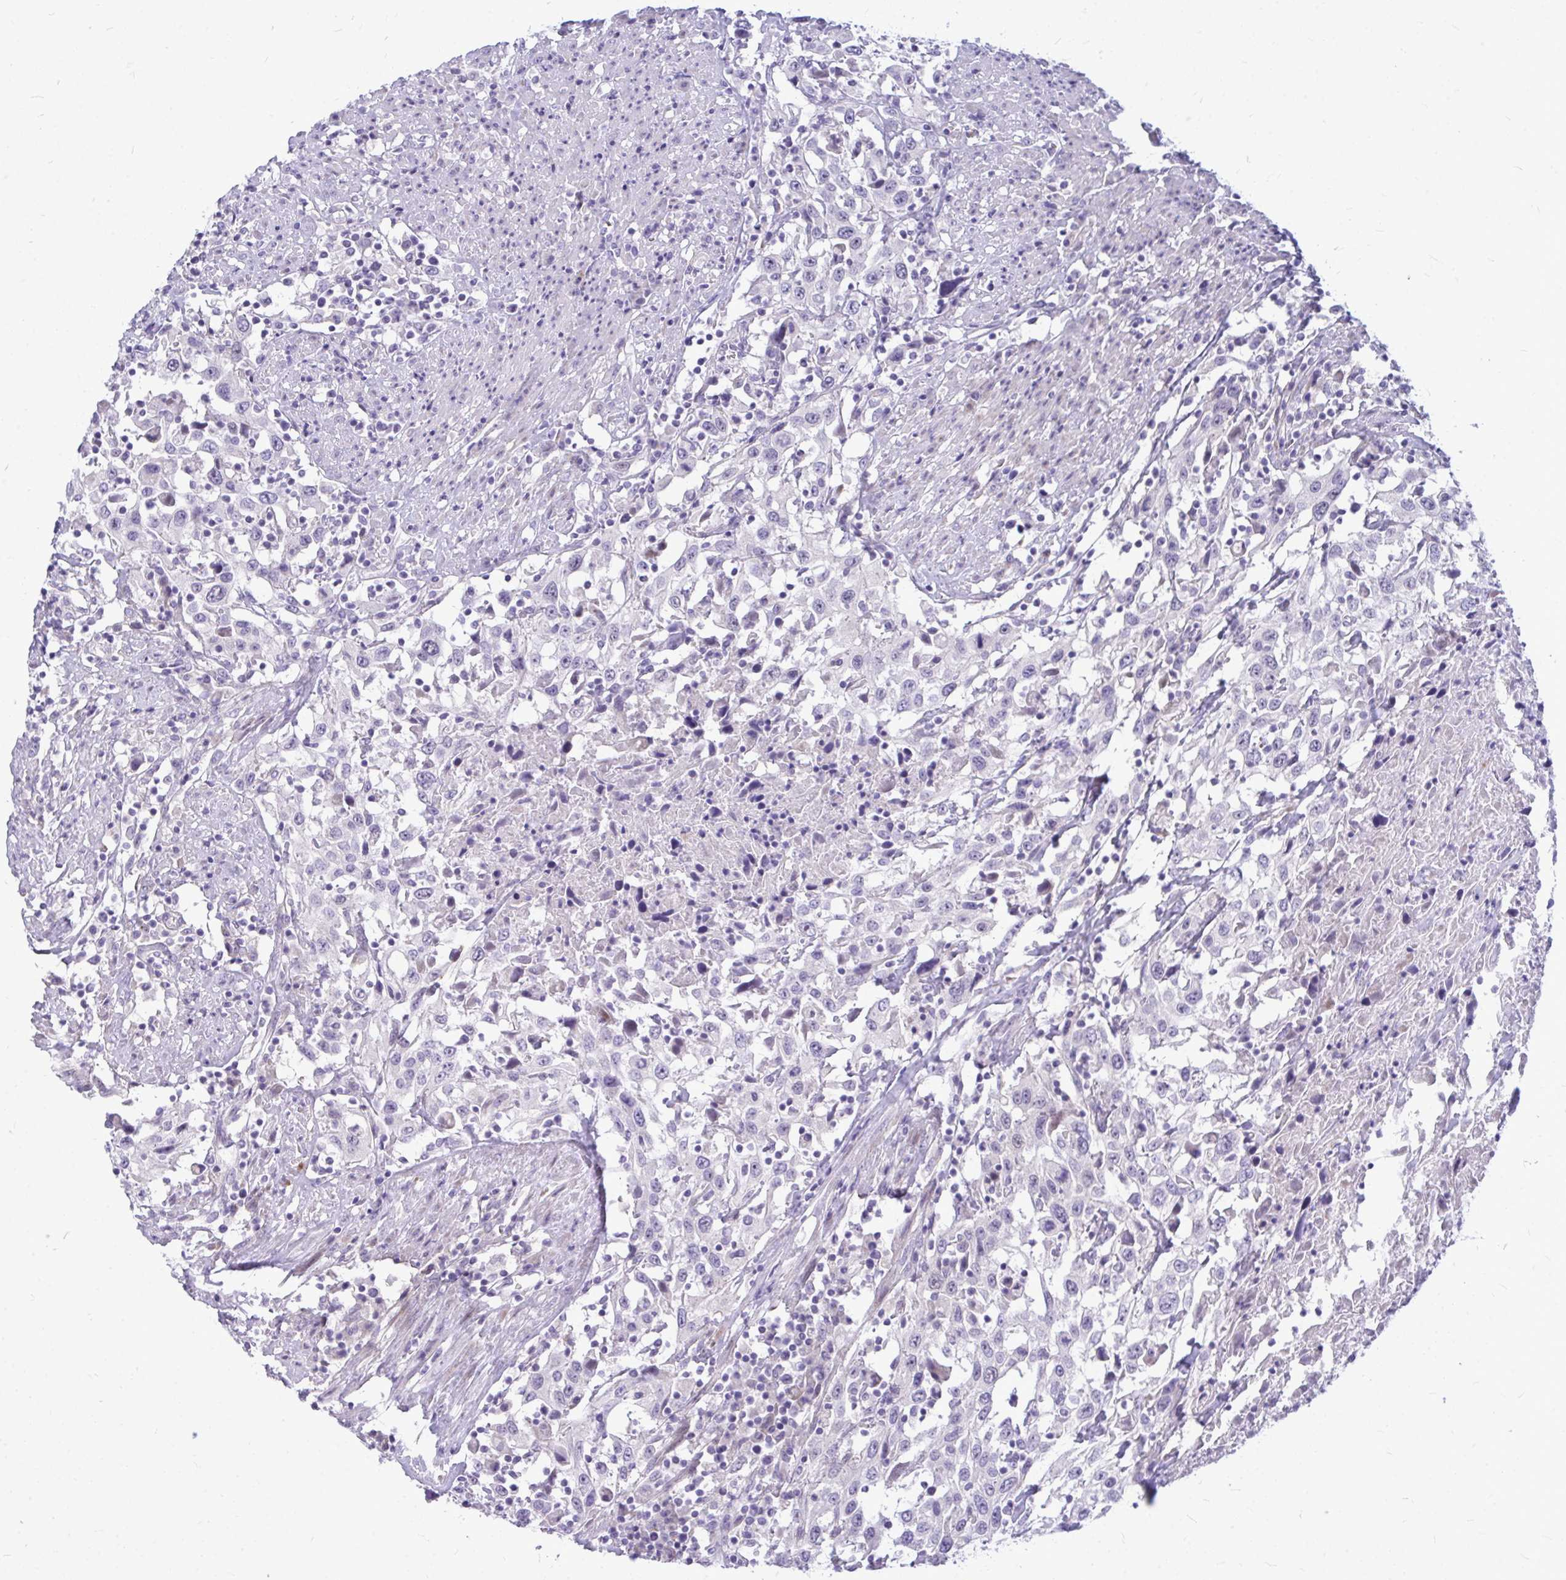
{"staining": {"intensity": "negative", "quantity": "none", "location": "none"}, "tissue": "urothelial cancer", "cell_type": "Tumor cells", "image_type": "cancer", "snomed": [{"axis": "morphology", "description": "Urothelial carcinoma, High grade"}, {"axis": "topography", "description": "Urinary bladder"}], "caption": "High power microscopy histopathology image of an immunohistochemistry photomicrograph of urothelial cancer, revealing no significant expression in tumor cells.", "gene": "ZSCAN25", "patient": {"sex": "male", "age": 61}}